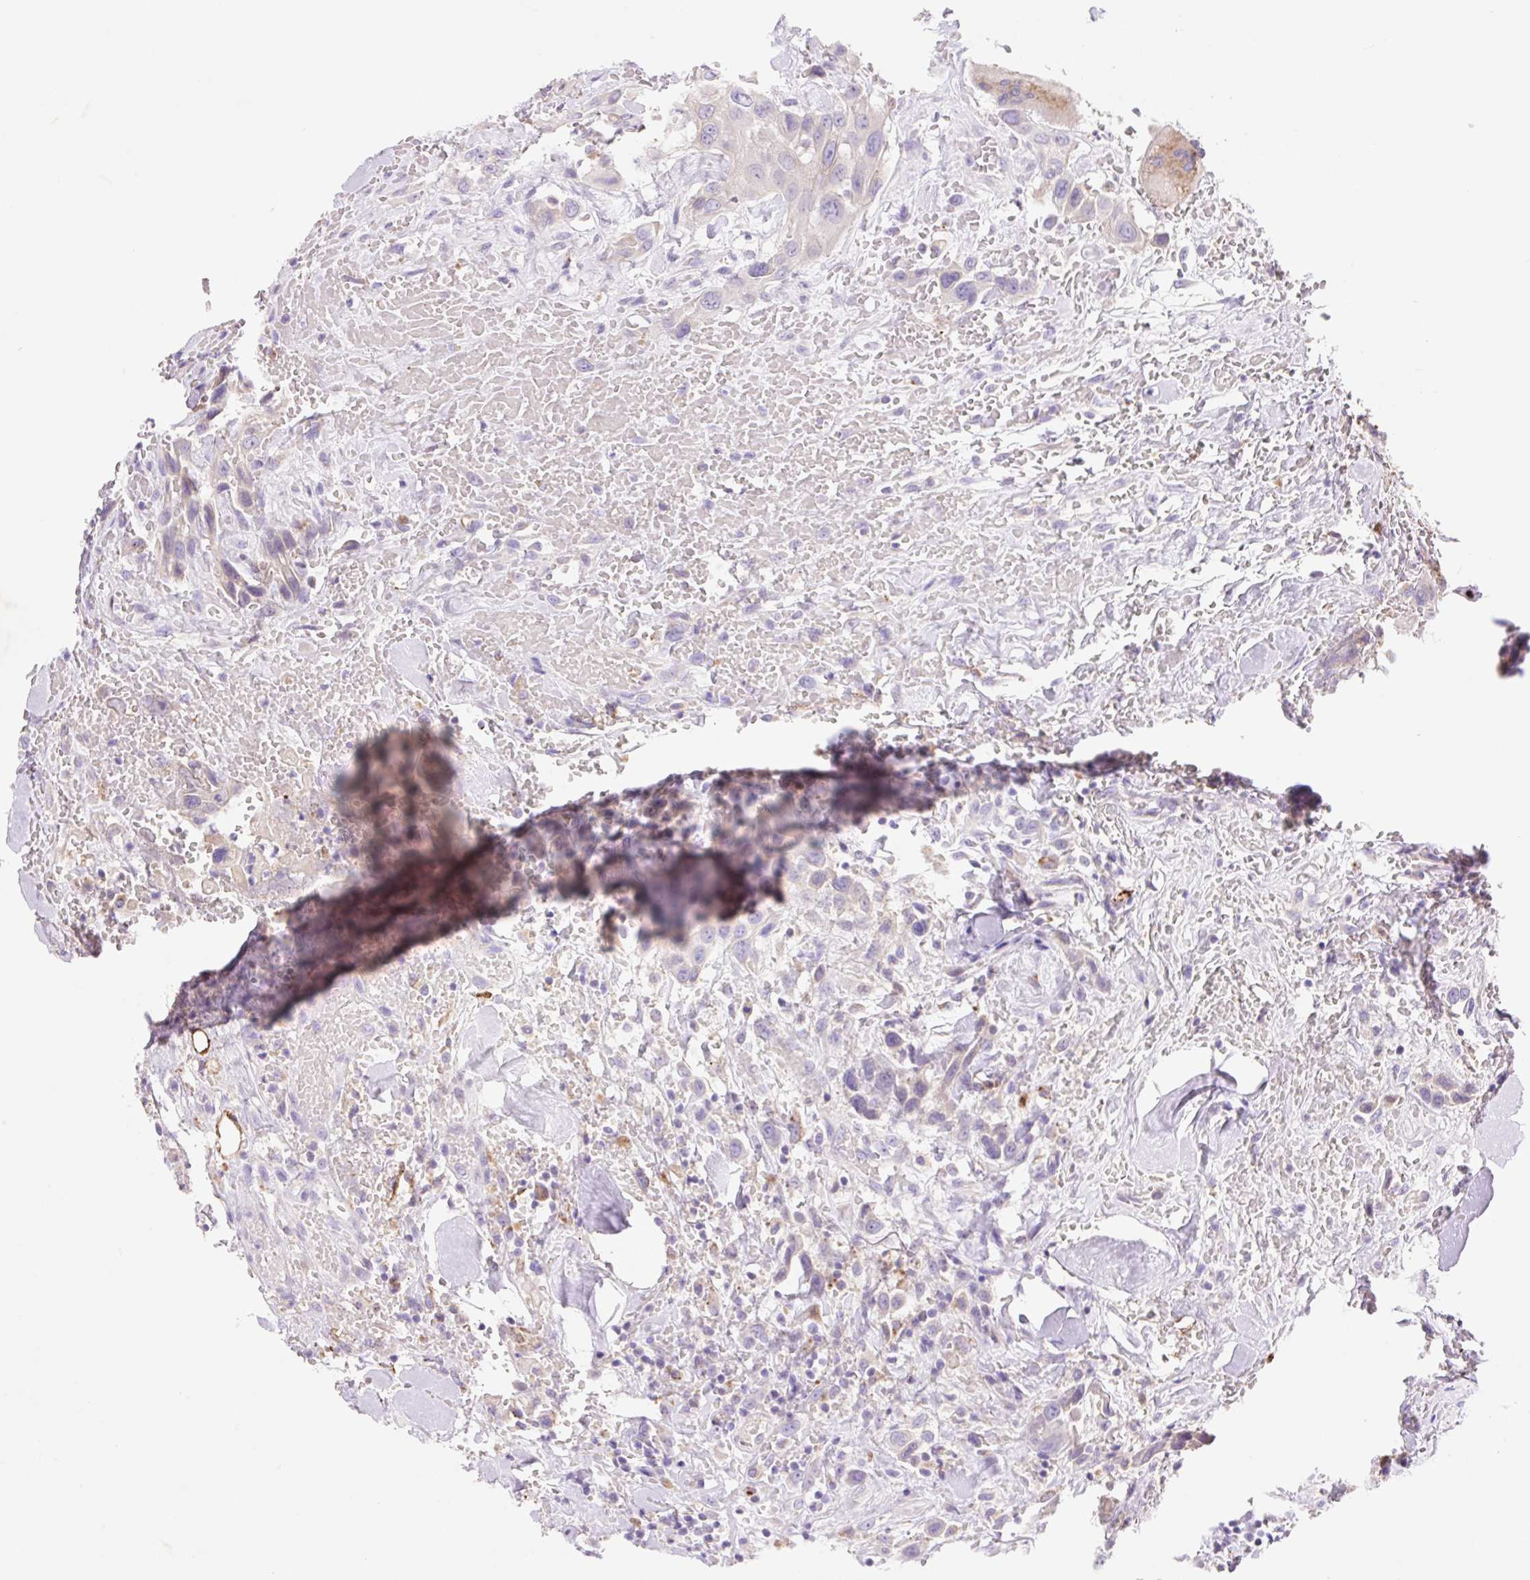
{"staining": {"intensity": "negative", "quantity": "none", "location": "none"}, "tissue": "head and neck cancer", "cell_type": "Tumor cells", "image_type": "cancer", "snomed": [{"axis": "morphology", "description": "Squamous cell carcinoma, NOS"}, {"axis": "topography", "description": "Head-Neck"}], "caption": "High power microscopy photomicrograph of an IHC histopathology image of head and neck squamous cell carcinoma, revealing no significant positivity in tumor cells.", "gene": "HEXA", "patient": {"sex": "male", "age": 81}}